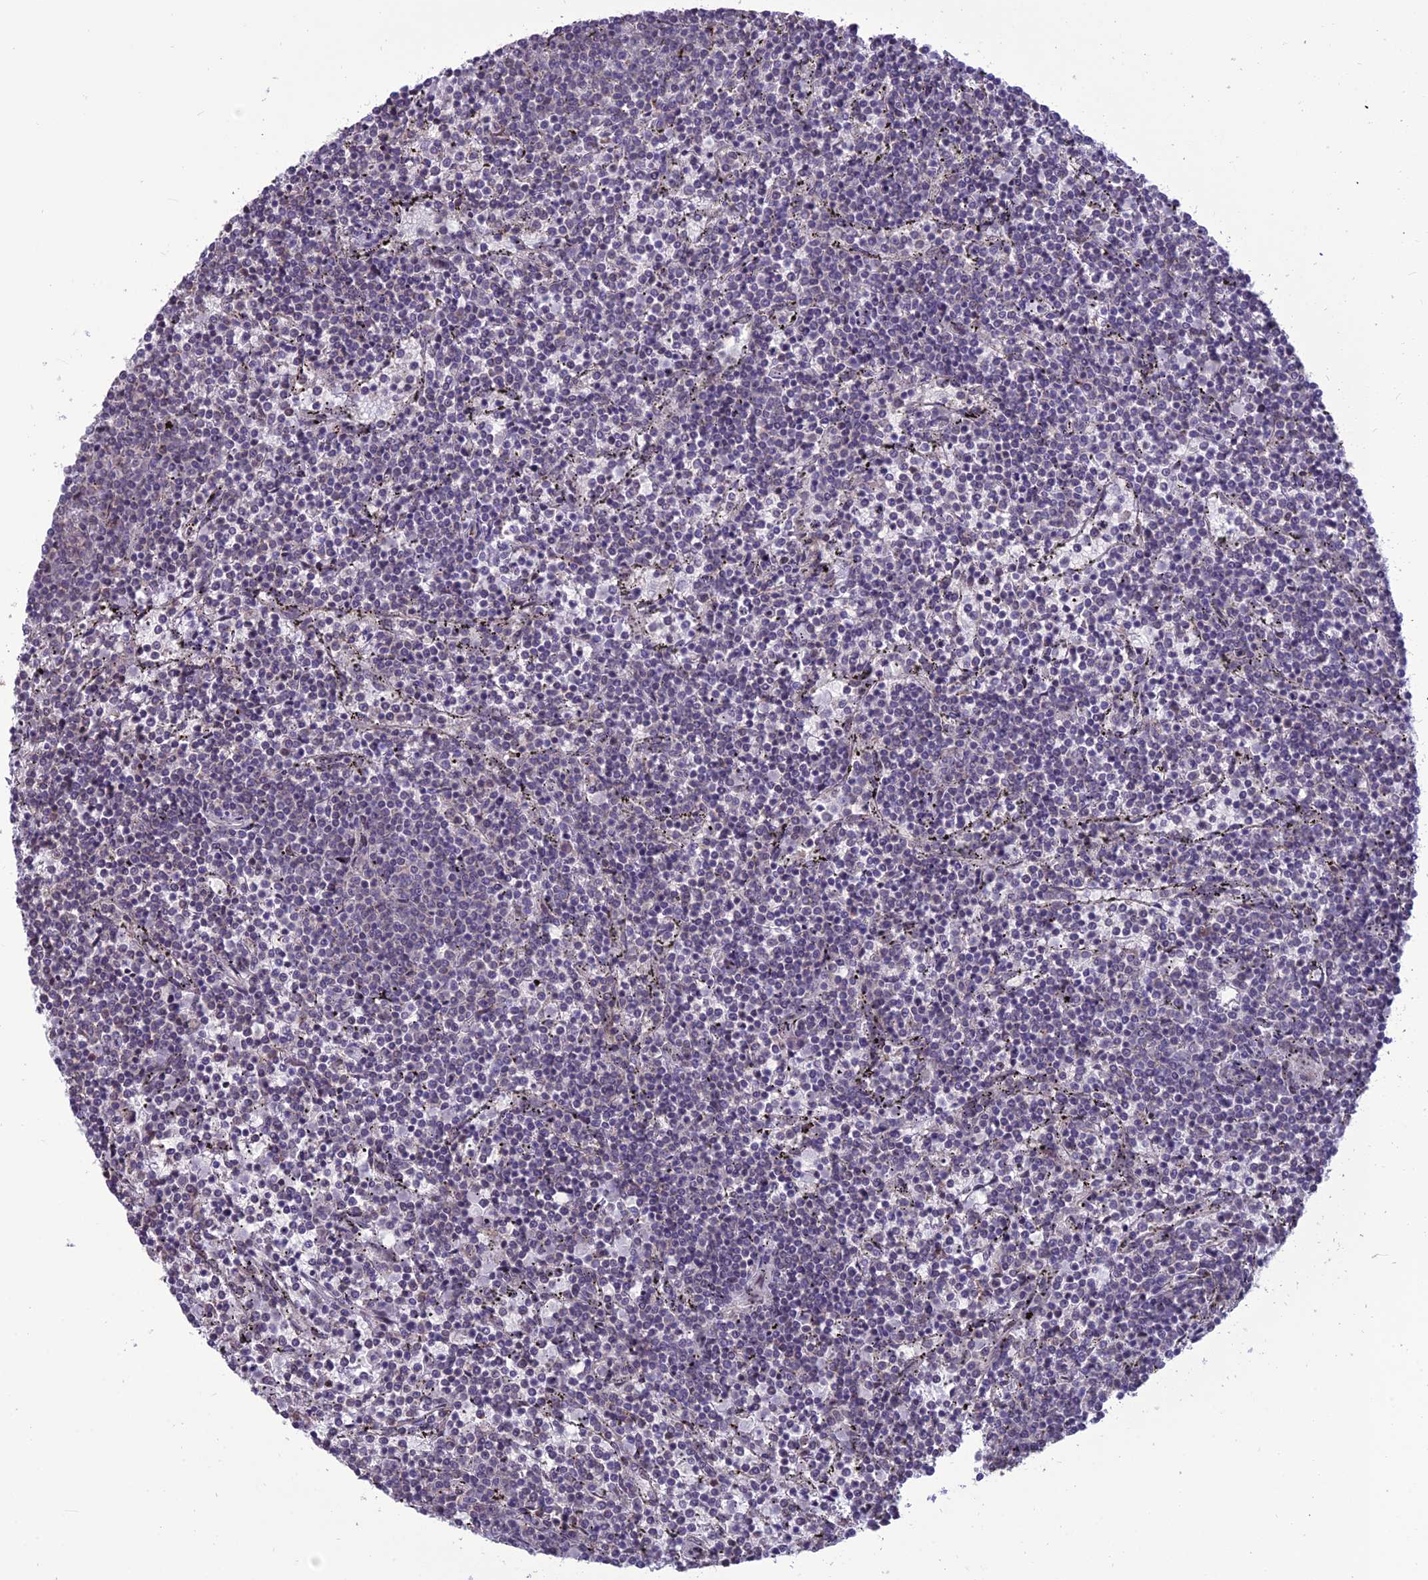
{"staining": {"intensity": "negative", "quantity": "none", "location": "none"}, "tissue": "lymphoma", "cell_type": "Tumor cells", "image_type": "cancer", "snomed": [{"axis": "morphology", "description": "Malignant lymphoma, non-Hodgkin's type, Low grade"}, {"axis": "topography", "description": "Spleen"}], "caption": "Tumor cells are negative for brown protein staining in malignant lymphoma, non-Hodgkin's type (low-grade). (Brightfield microscopy of DAB immunohistochemistry at high magnification).", "gene": "FBRS", "patient": {"sex": "female", "age": 50}}